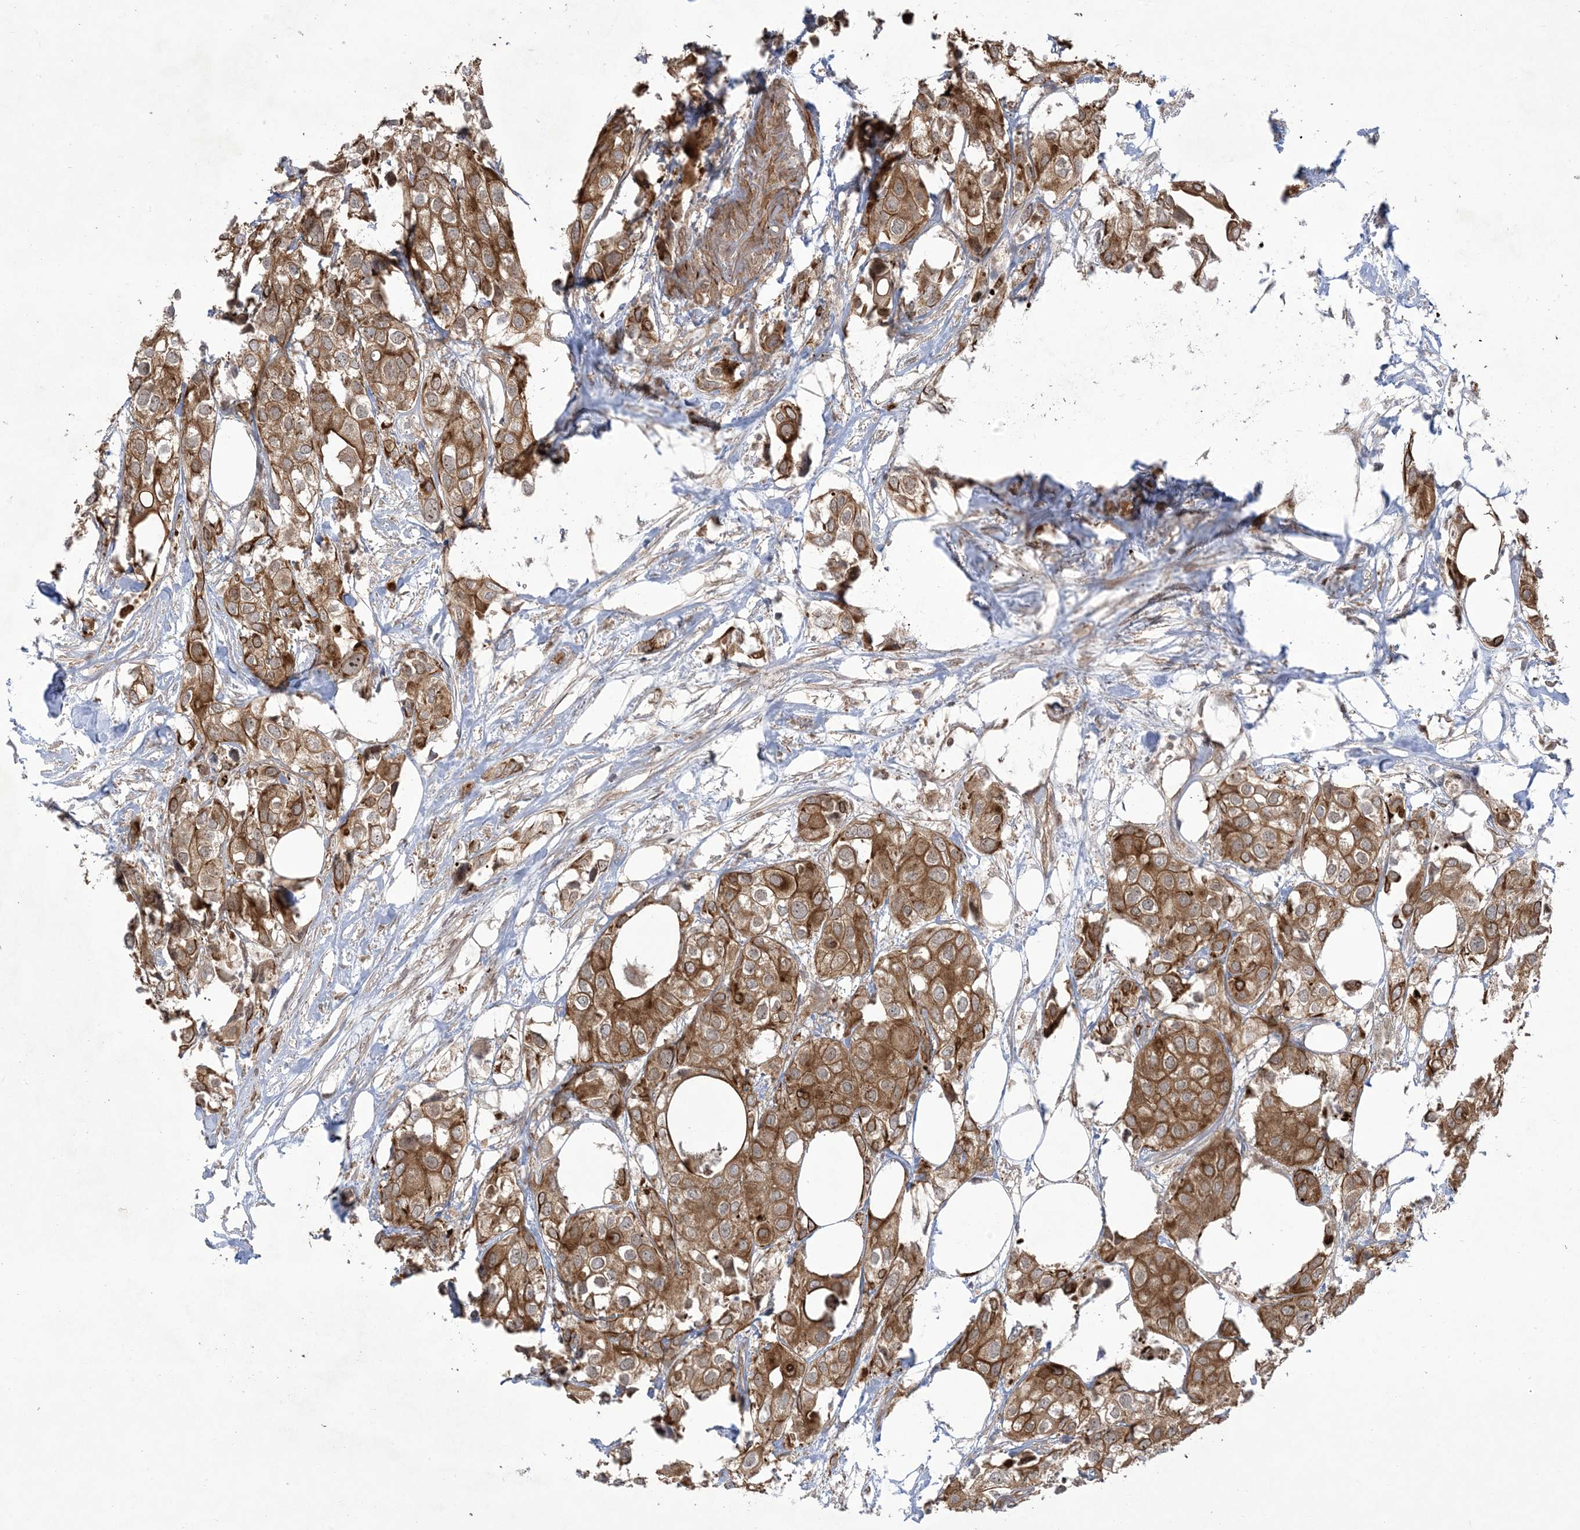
{"staining": {"intensity": "strong", "quantity": ">75%", "location": "cytoplasmic/membranous"}, "tissue": "urothelial cancer", "cell_type": "Tumor cells", "image_type": "cancer", "snomed": [{"axis": "morphology", "description": "Urothelial carcinoma, High grade"}, {"axis": "topography", "description": "Urinary bladder"}], "caption": "A photomicrograph showing strong cytoplasmic/membranous staining in about >75% of tumor cells in urothelial cancer, as visualized by brown immunohistochemical staining.", "gene": "SOGA3", "patient": {"sex": "male", "age": 64}}